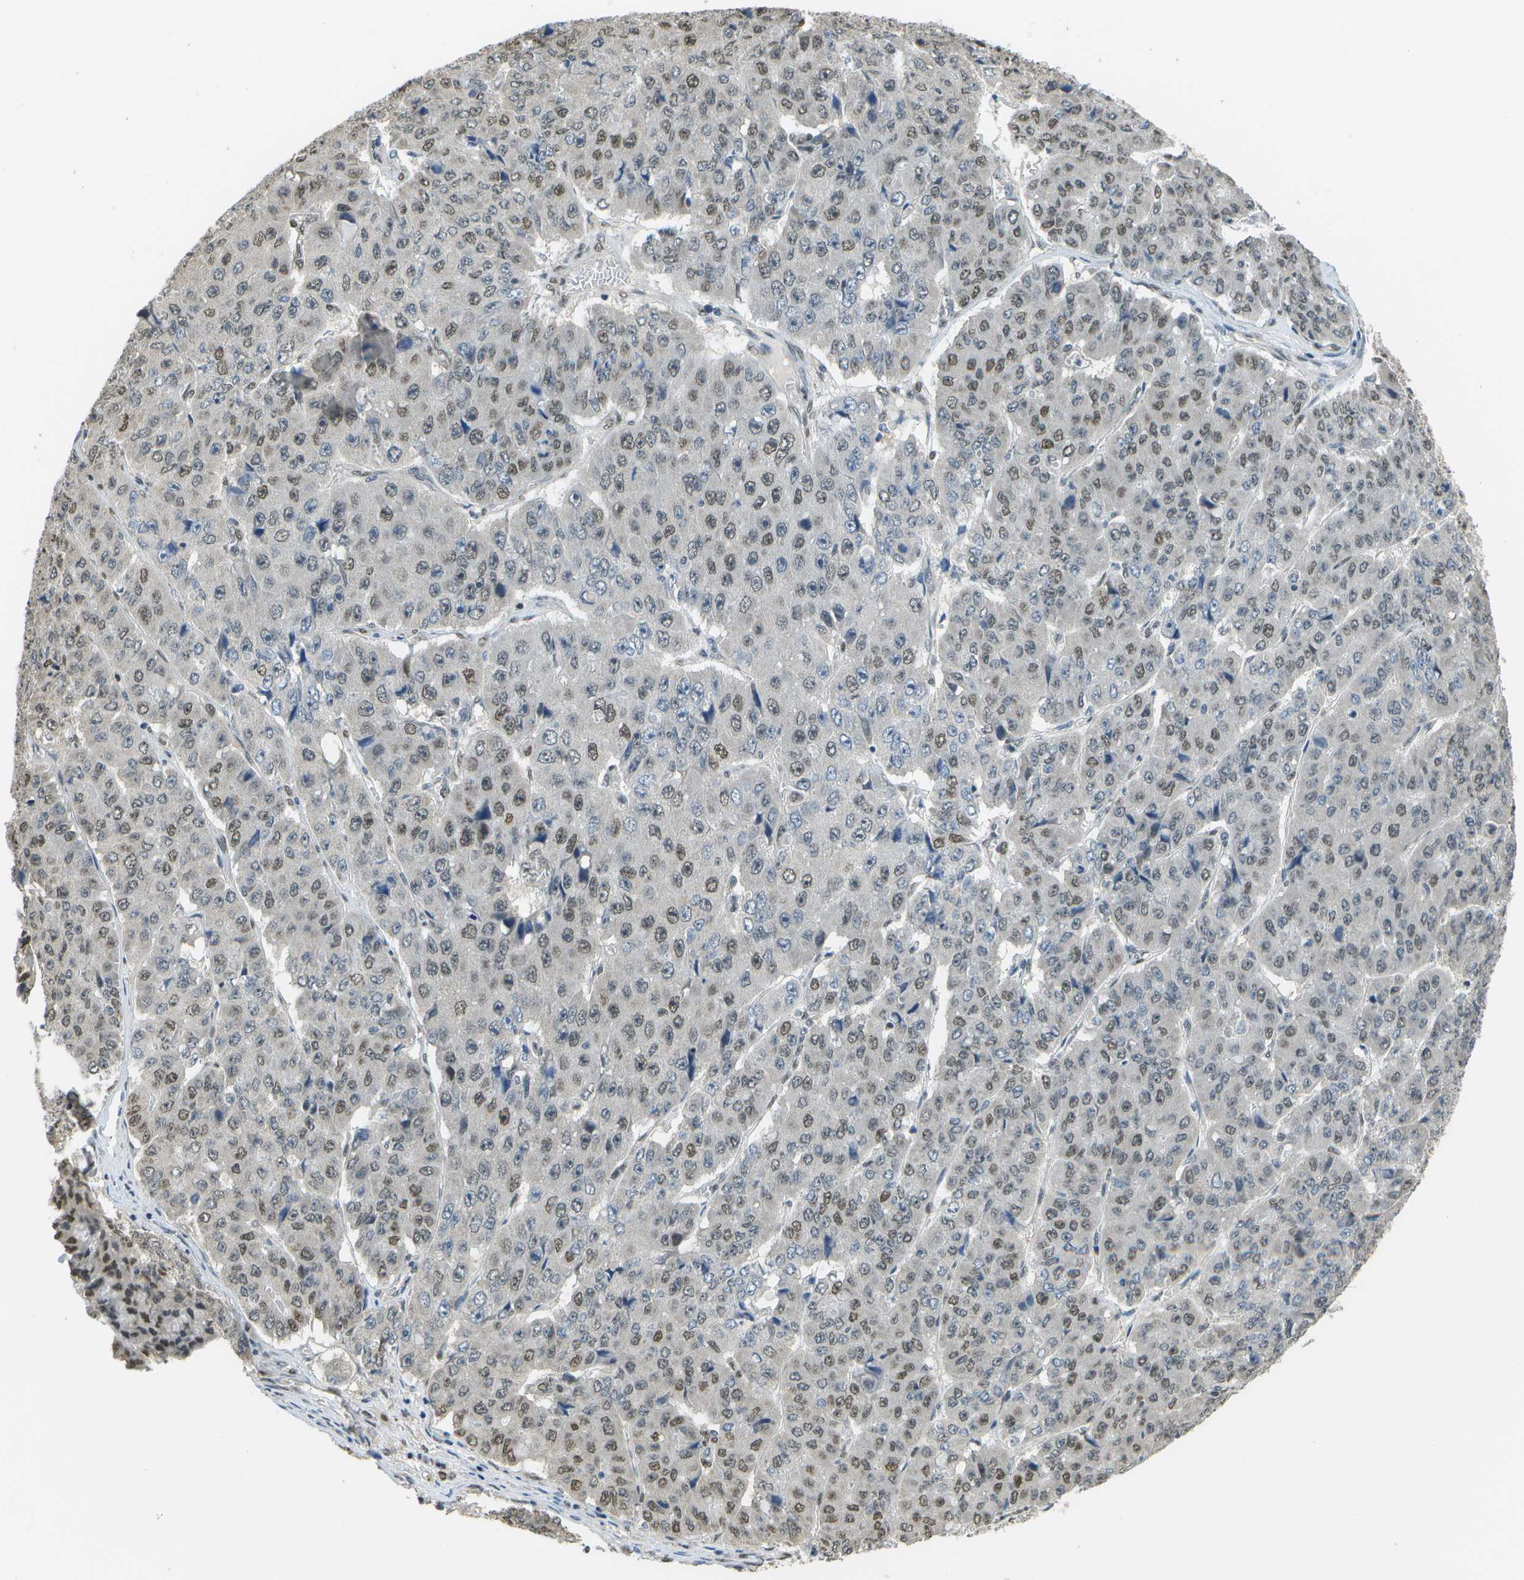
{"staining": {"intensity": "moderate", "quantity": "25%-75%", "location": "nuclear"}, "tissue": "pancreatic cancer", "cell_type": "Tumor cells", "image_type": "cancer", "snomed": [{"axis": "morphology", "description": "Adenocarcinoma, NOS"}, {"axis": "topography", "description": "Pancreas"}], "caption": "Protein analysis of pancreatic adenocarcinoma tissue exhibits moderate nuclear staining in approximately 25%-75% of tumor cells.", "gene": "ABL2", "patient": {"sex": "male", "age": 50}}